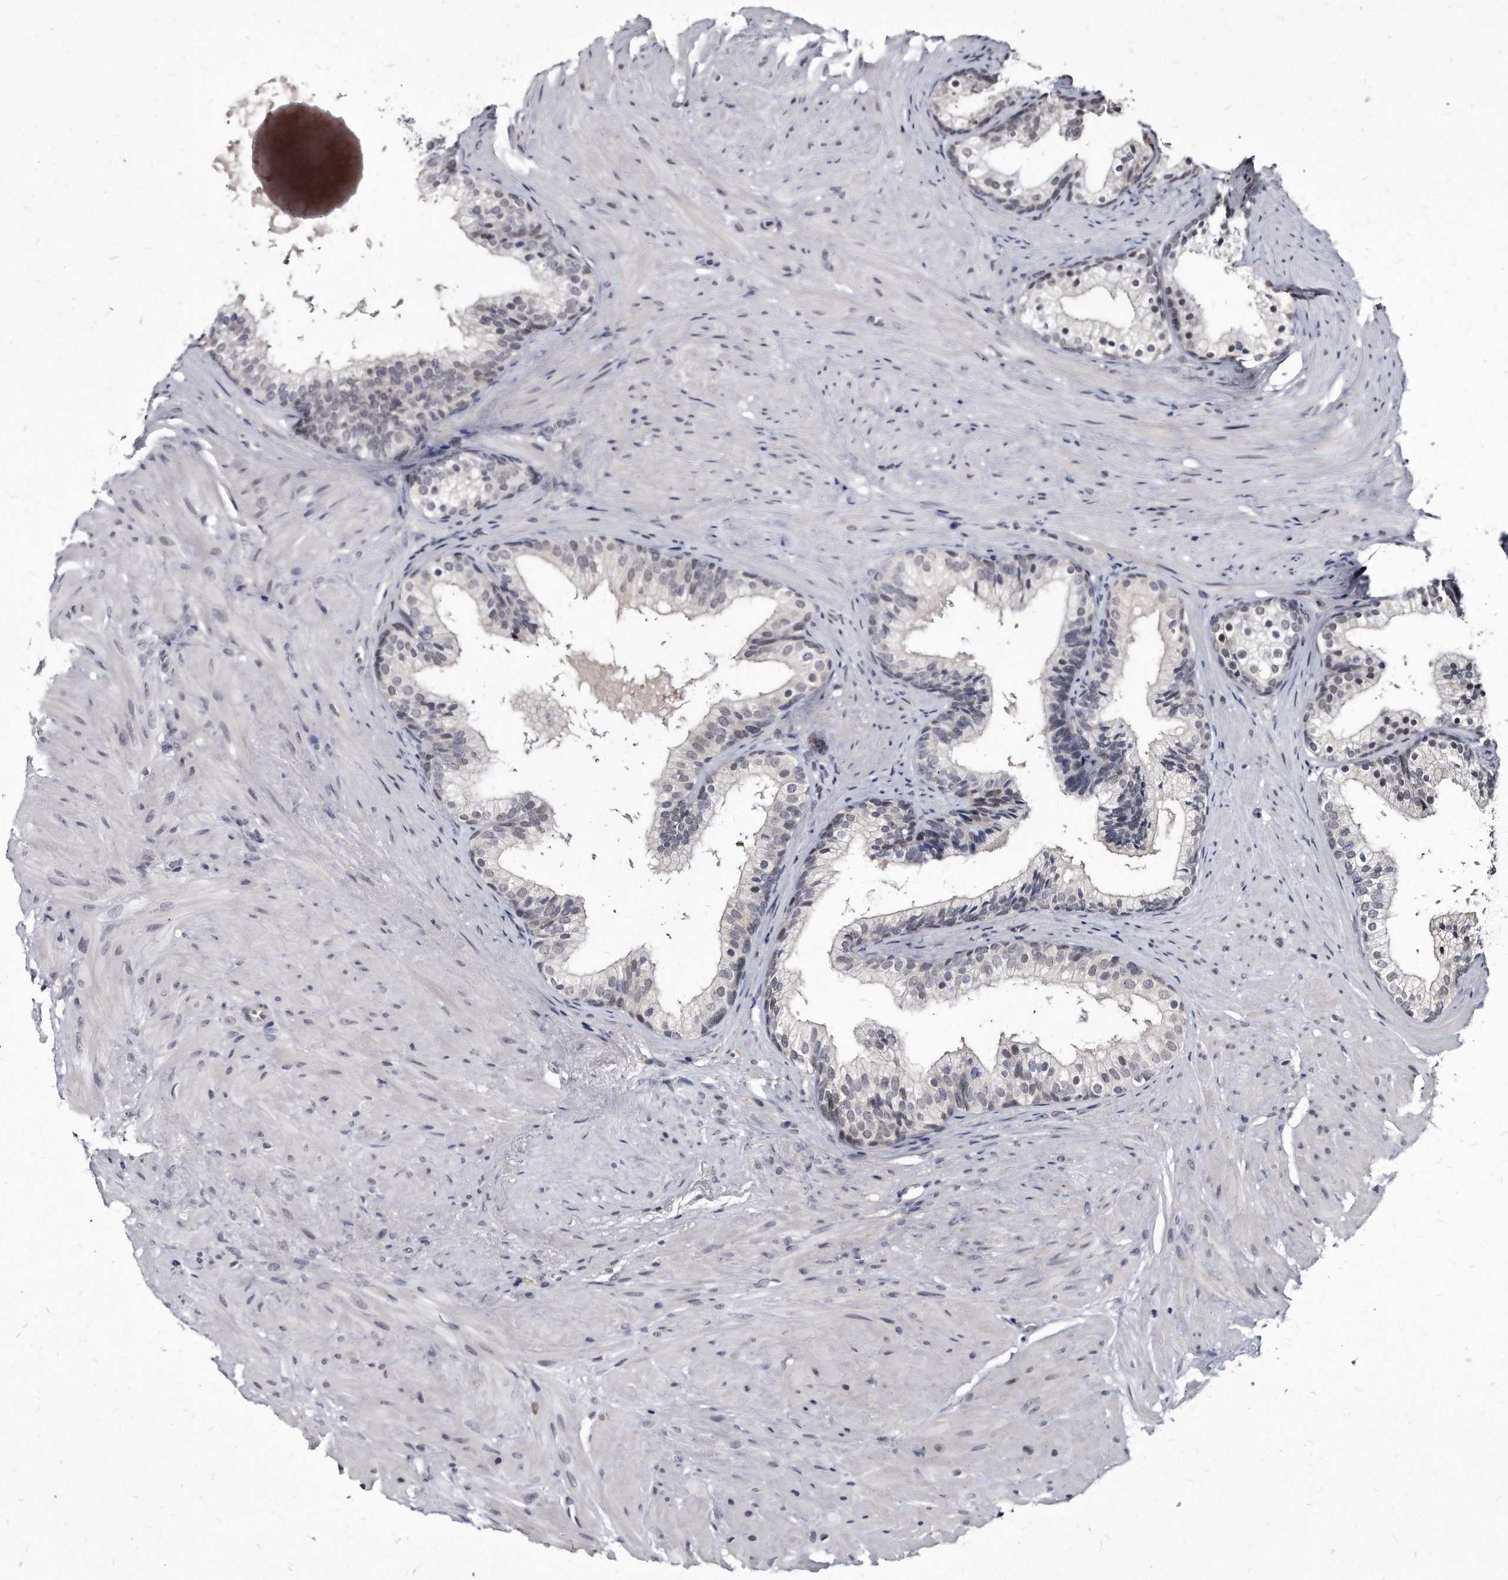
{"staining": {"intensity": "negative", "quantity": "none", "location": "none"}, "tissue": "prostate cancer", "cell_type": "Tumor cells", "image_type": "cancer", "snomed": [{"axis": "morphology", "description": "Adenocarcinoma, Low grade"}, {"axis": "topography", "description": "Prostate"}], "caption": "IHC histopathology image of prostate cancer stained for a protein (brown), which exhibits no positivity in tumor cells. The staining was performed using DAB to visualize the protein expression in brown, while the nuclei were stained in blue with hematoxylin (Magnification: 20x).", "gene": "KLHDC3", "patient": {"sex": "male", "age": 69}}